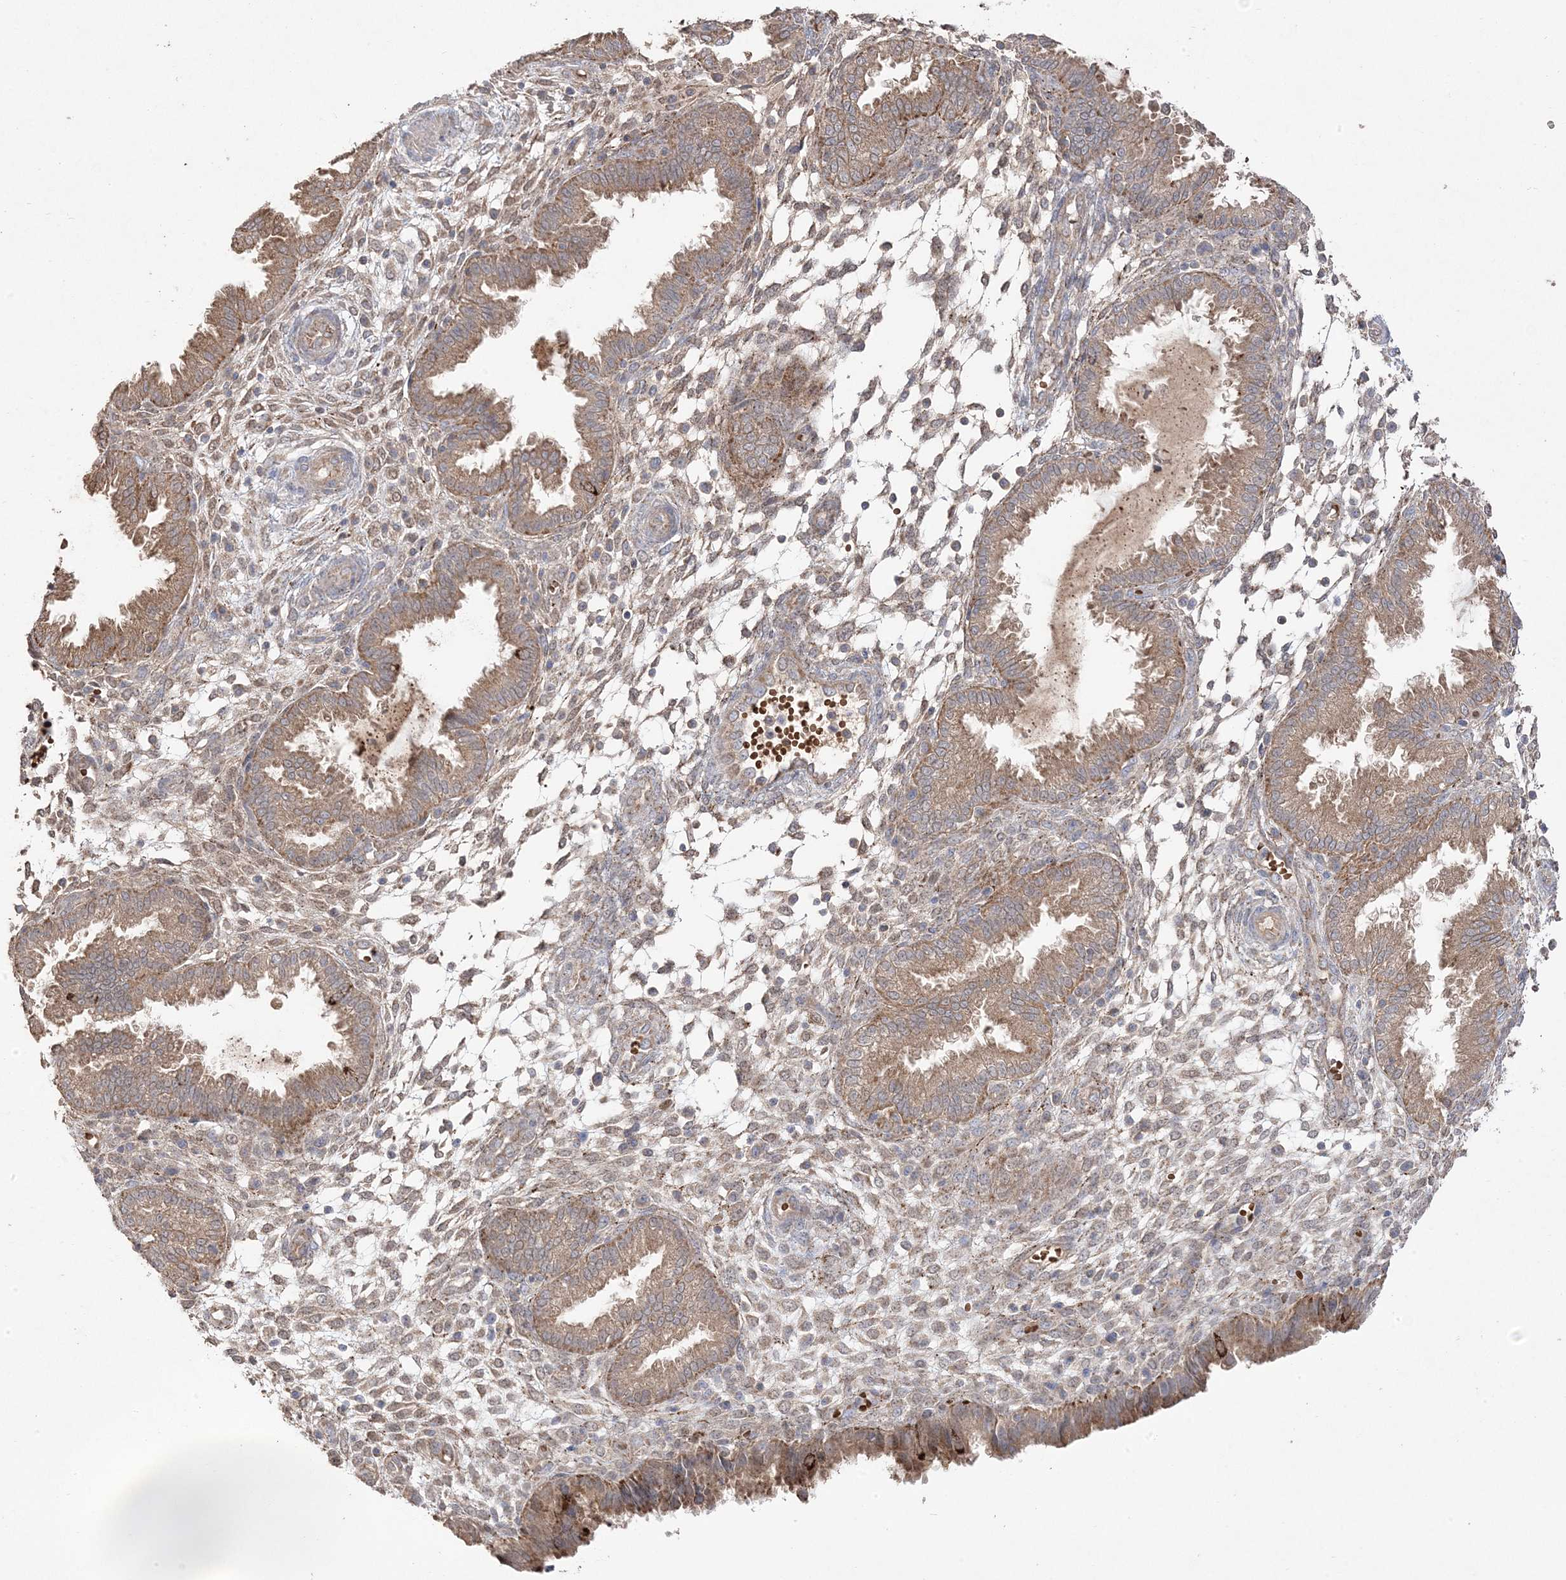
{"staining": {"intensity": "moderate", "quantity": "<25%", "location": "cytoplasmic/membranous,nuclear"}, "tissue": "endometrium", "cell_type": "Cells in endometrial stroma", "image_type": "normal", "snomed": [{"axis": "morphology", "description": "Normal tissue, NOS"}, {"axis": "topography", "description": "Endometrium"}], "caption": "This is a photomicrograph of IHC staining of unremarkable endometrium, which shows moderate staining in the cytoplasmic/membranous,nuclear of cells in endometrial stroma.", "gene": "PPOX", "patient": {"sex": "female", "age": 33}}